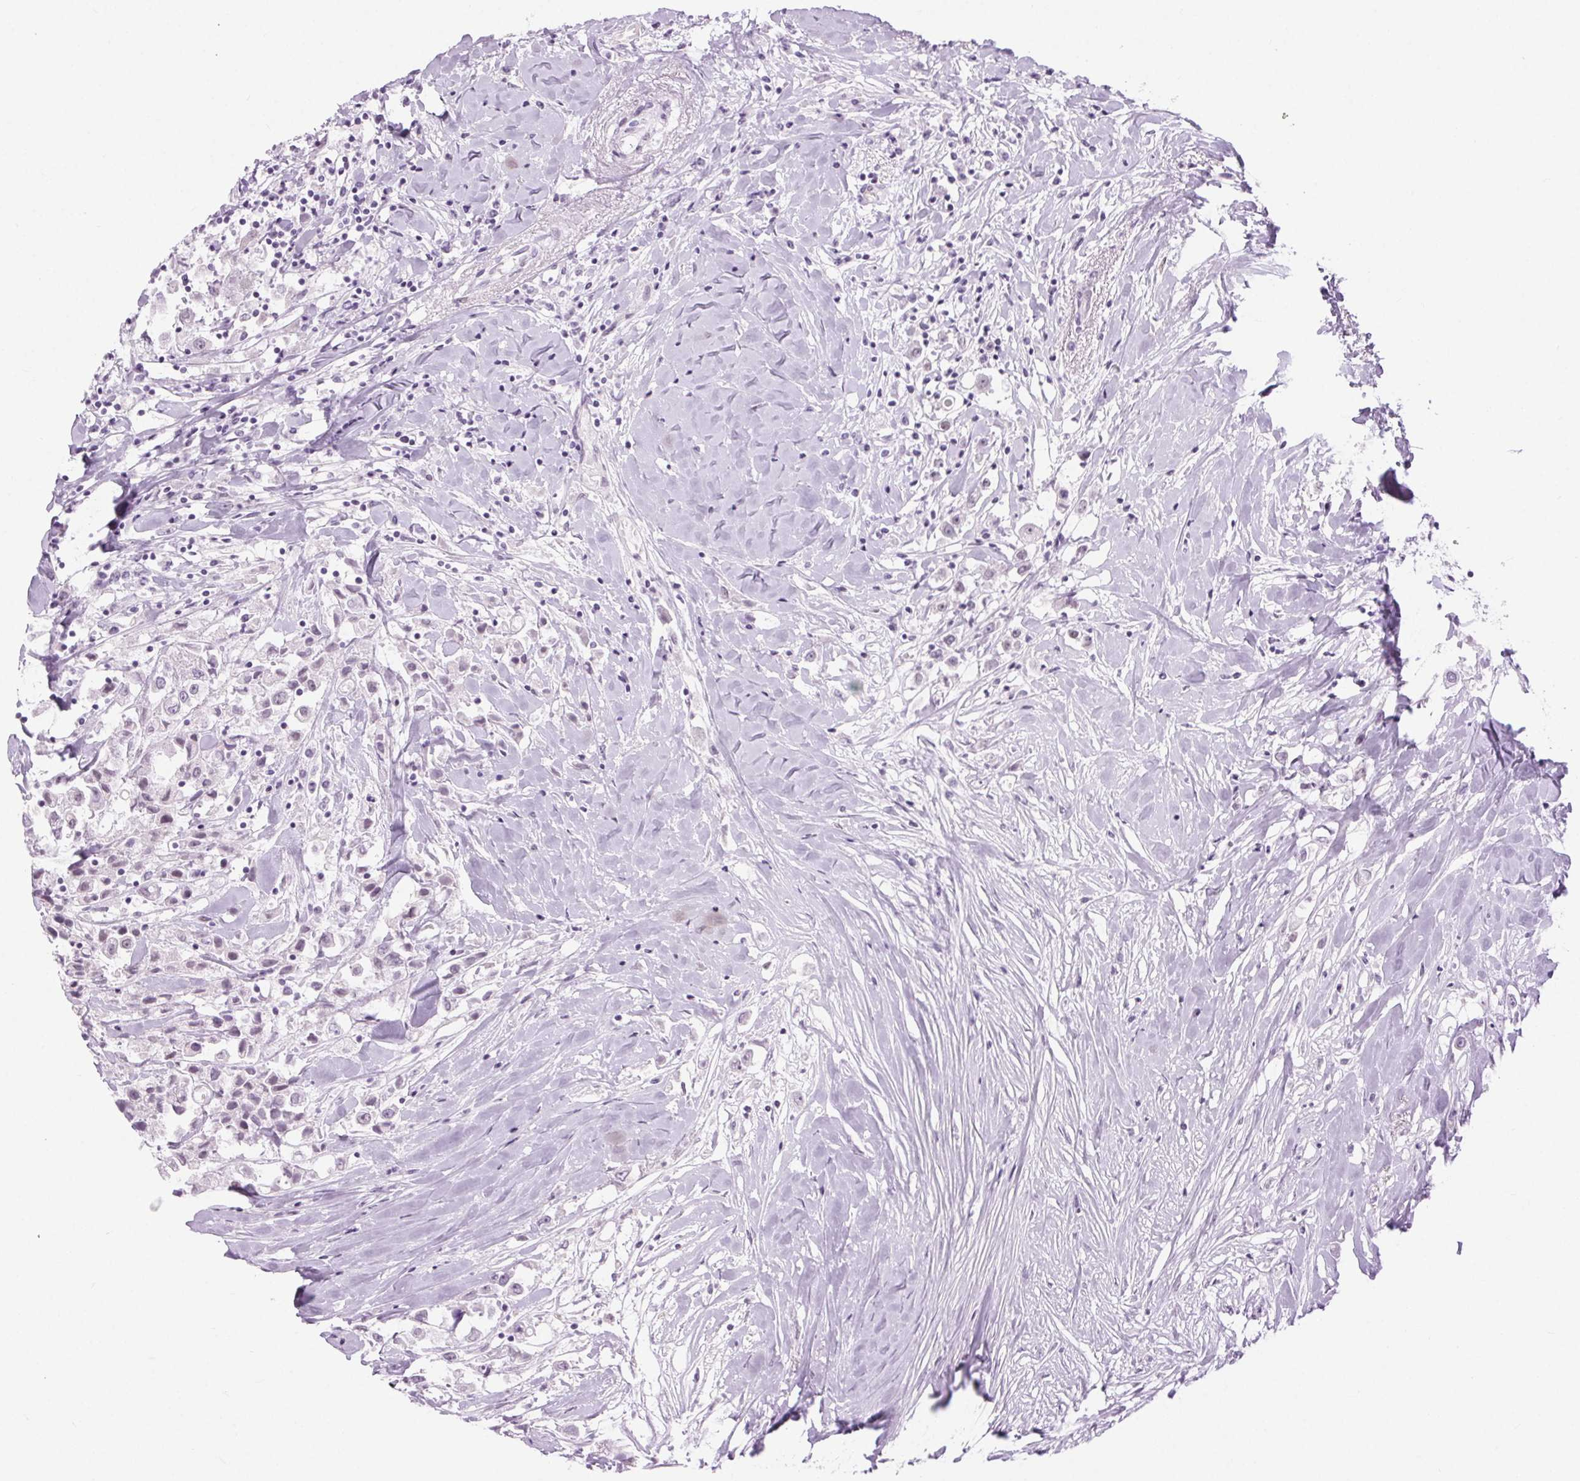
{"staining": {"intensity": "negative", "quantity": "none", "location": "none"}, "tissue": "breast cancer", "cell_type": "Tumor cells", "image_type": "cancer", "snomed": [{"axis": "morphology", "description": "Duct carcinoma"}, {"axis": "topography", "description": "Breast"}], "caption": "Human breast cancer (intraductal carcinoma) stained for a protein using immunohistochemistry (IHC) displays no expression in tumor cells.", "gene": "BEND2", "patient": {"sex": "female", "age": 61}}